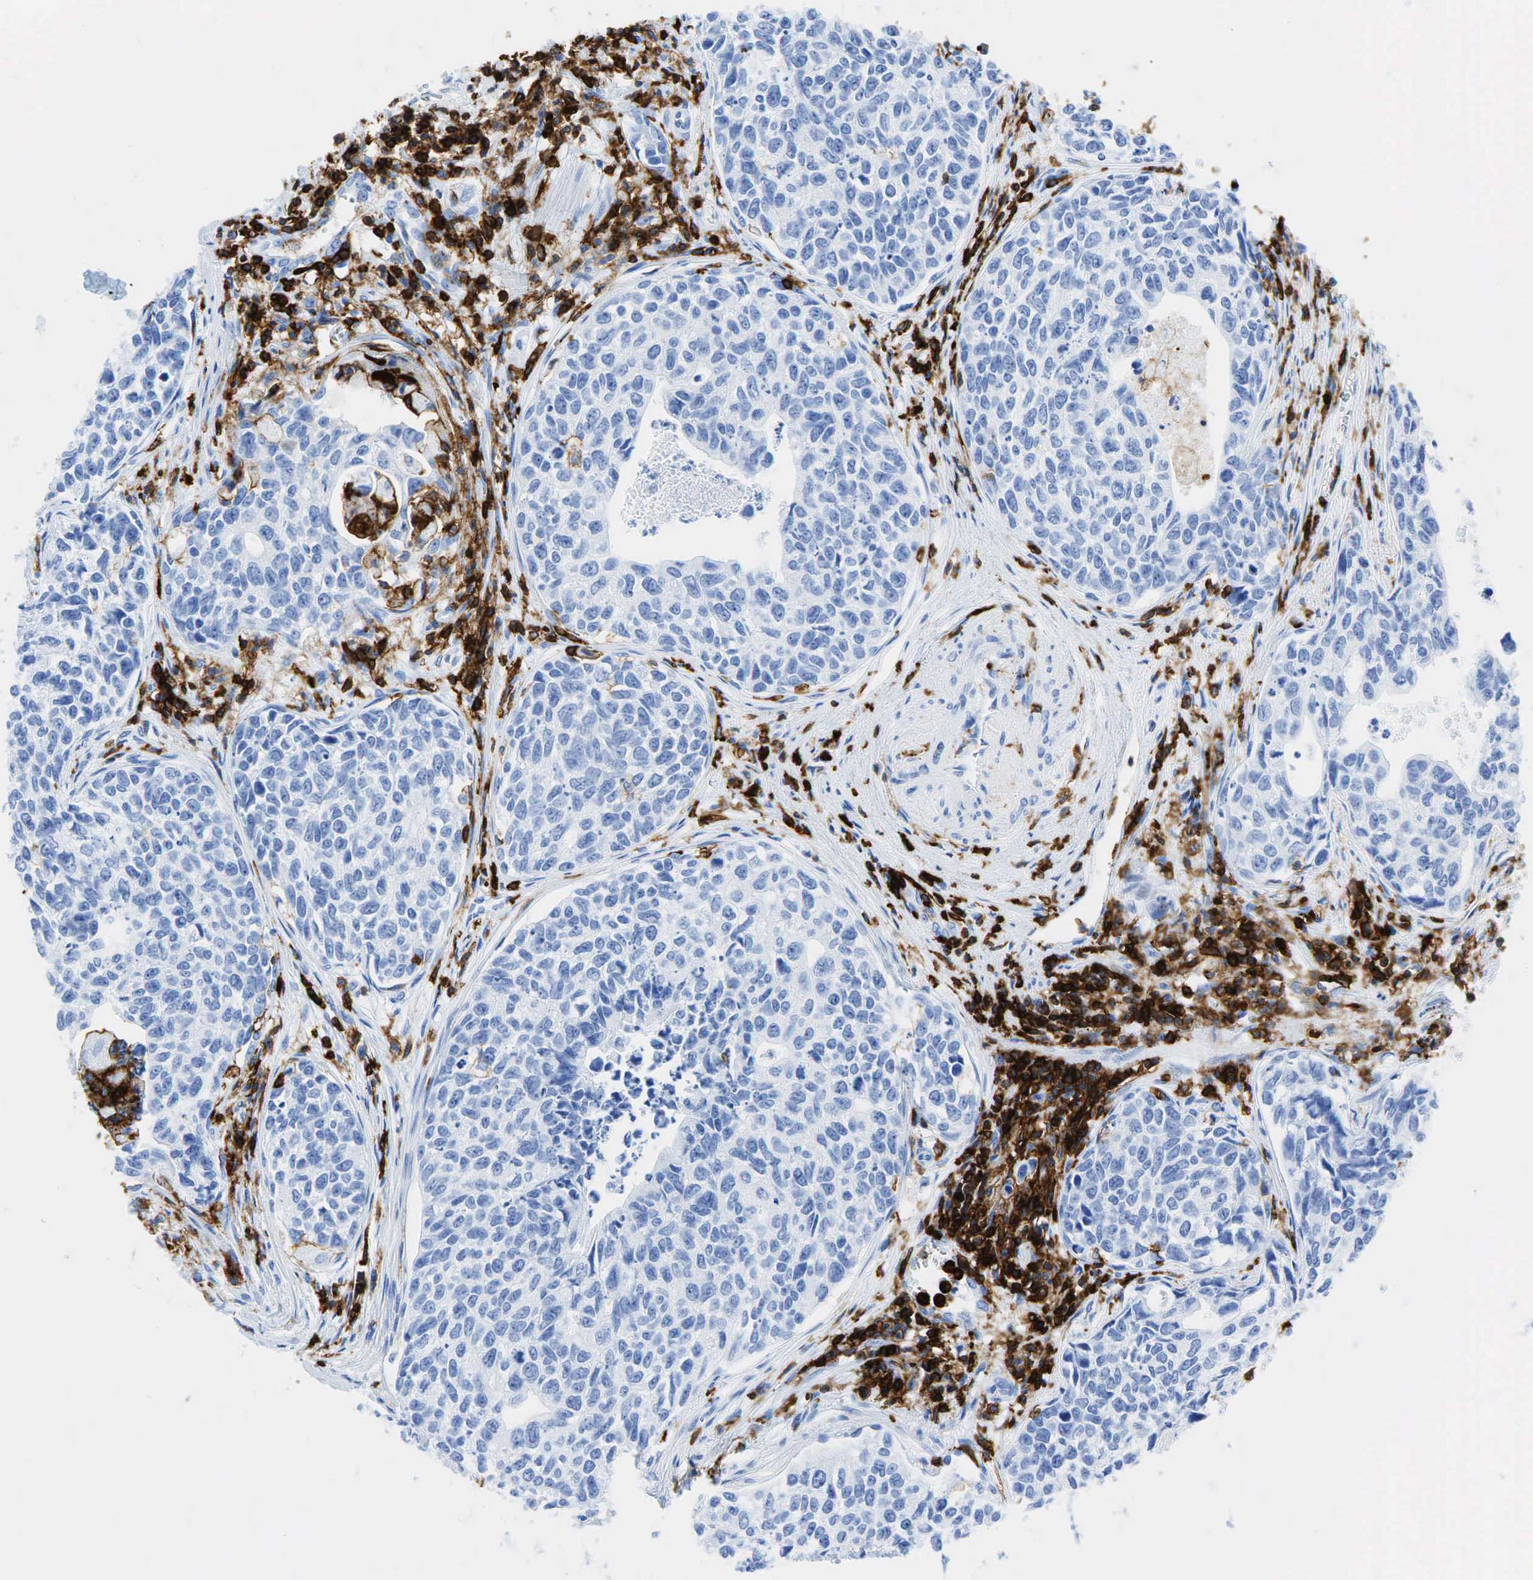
{"staining": {"intensity": "negative", "quantity": "none", "location": "none"}, "tissue": "urothelial cancer", "cell_type": "Tumor cells", "image_type": "cancer", "snomed": [{"axis": "morphology", "description": "Urothelial carcinoma, High grade"}, {"axis": "topography", "description": "Urinary bladder"}], "caption": "Urothelial carcinoma (high-grade) was stained to show a protein in brown. There is no significant expression in tumor cells.", "gene": "PTPRC", "patient": {"sex": "male", "age": 81}}